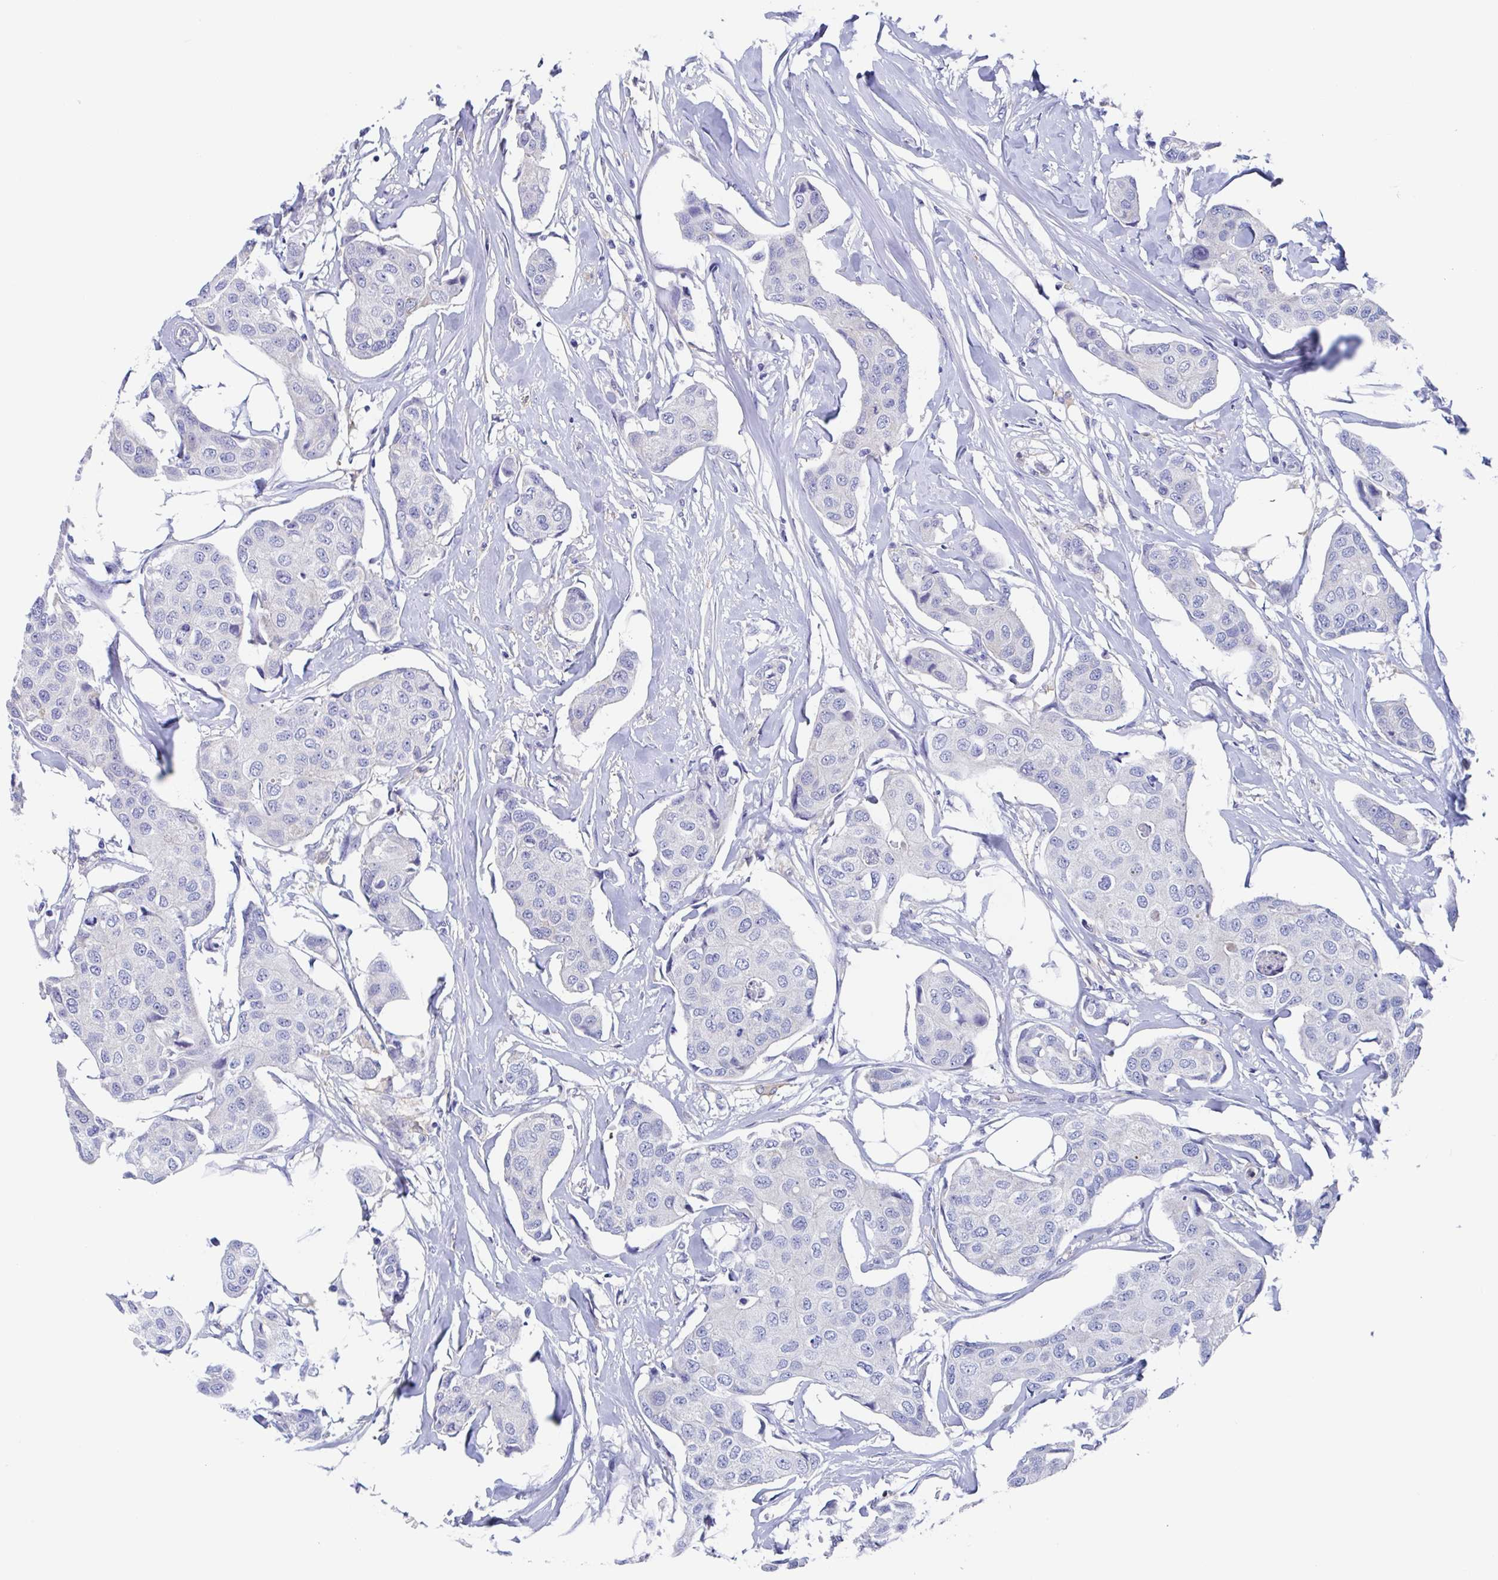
{"staining": {"intensity": "negative", "quantity": "none", "location": "none"}, "tissue": "breast cancer", "cell_type": "Tumor cells", "image_type": "cancer", "snomed": [{"axis": "morphology", "description": "Duct carcinoma"}, {"axis": "topography", "description": "Breast"}, {"axis": "topography", "description": "Lymph node"}], "caption": "The histopathology image reveals no staining of tumor cells in breast cancer (intraductal carcinoma).", "gene": "FCGR3A", "patient": {"sex": "female", "age": 80}}